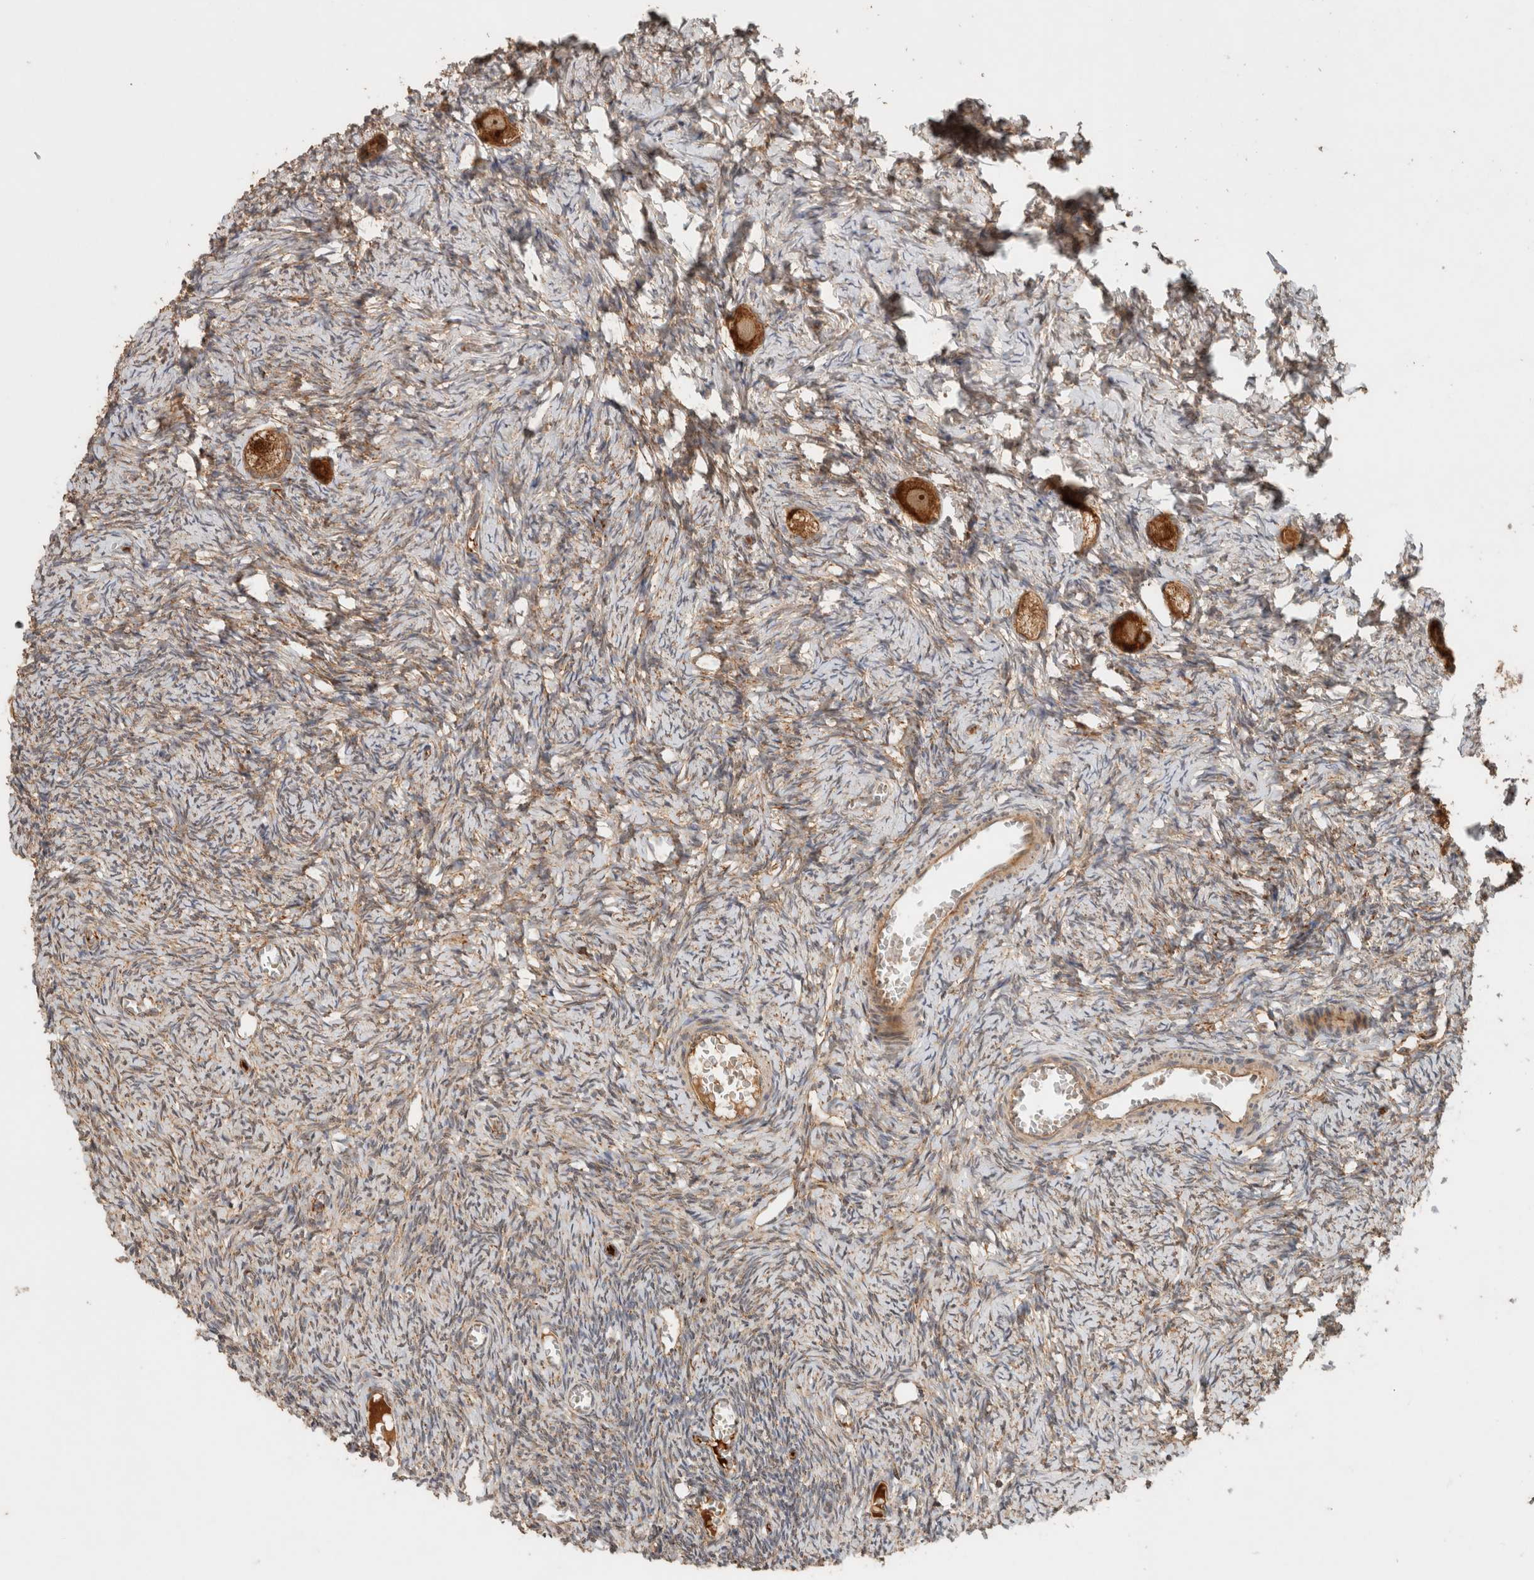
{"staining": {"intensity": "strong", "quantity": ">75%", "location": "cytoplasmic/membranous,nuclear"}, "tissue": "ovary", "cell_type": "Follicle cells", "image_type": "normal", "snomed": [{"axis": "morphology", "description": "Normal tissue, NOS"}, {"axis": "topography", "description": "Ovary"}], "caption": "The immunohistochemical stain labels strong cytoplasmic/membranous,nuclear staining in follicle cells of normal ovary. (DAB (3,3'-diaminobenzidine) = brown stain, brightfield microscopy at high magnification).", "gene": "EIF2B3", "patient": {"sex": "female", "age": 27}}